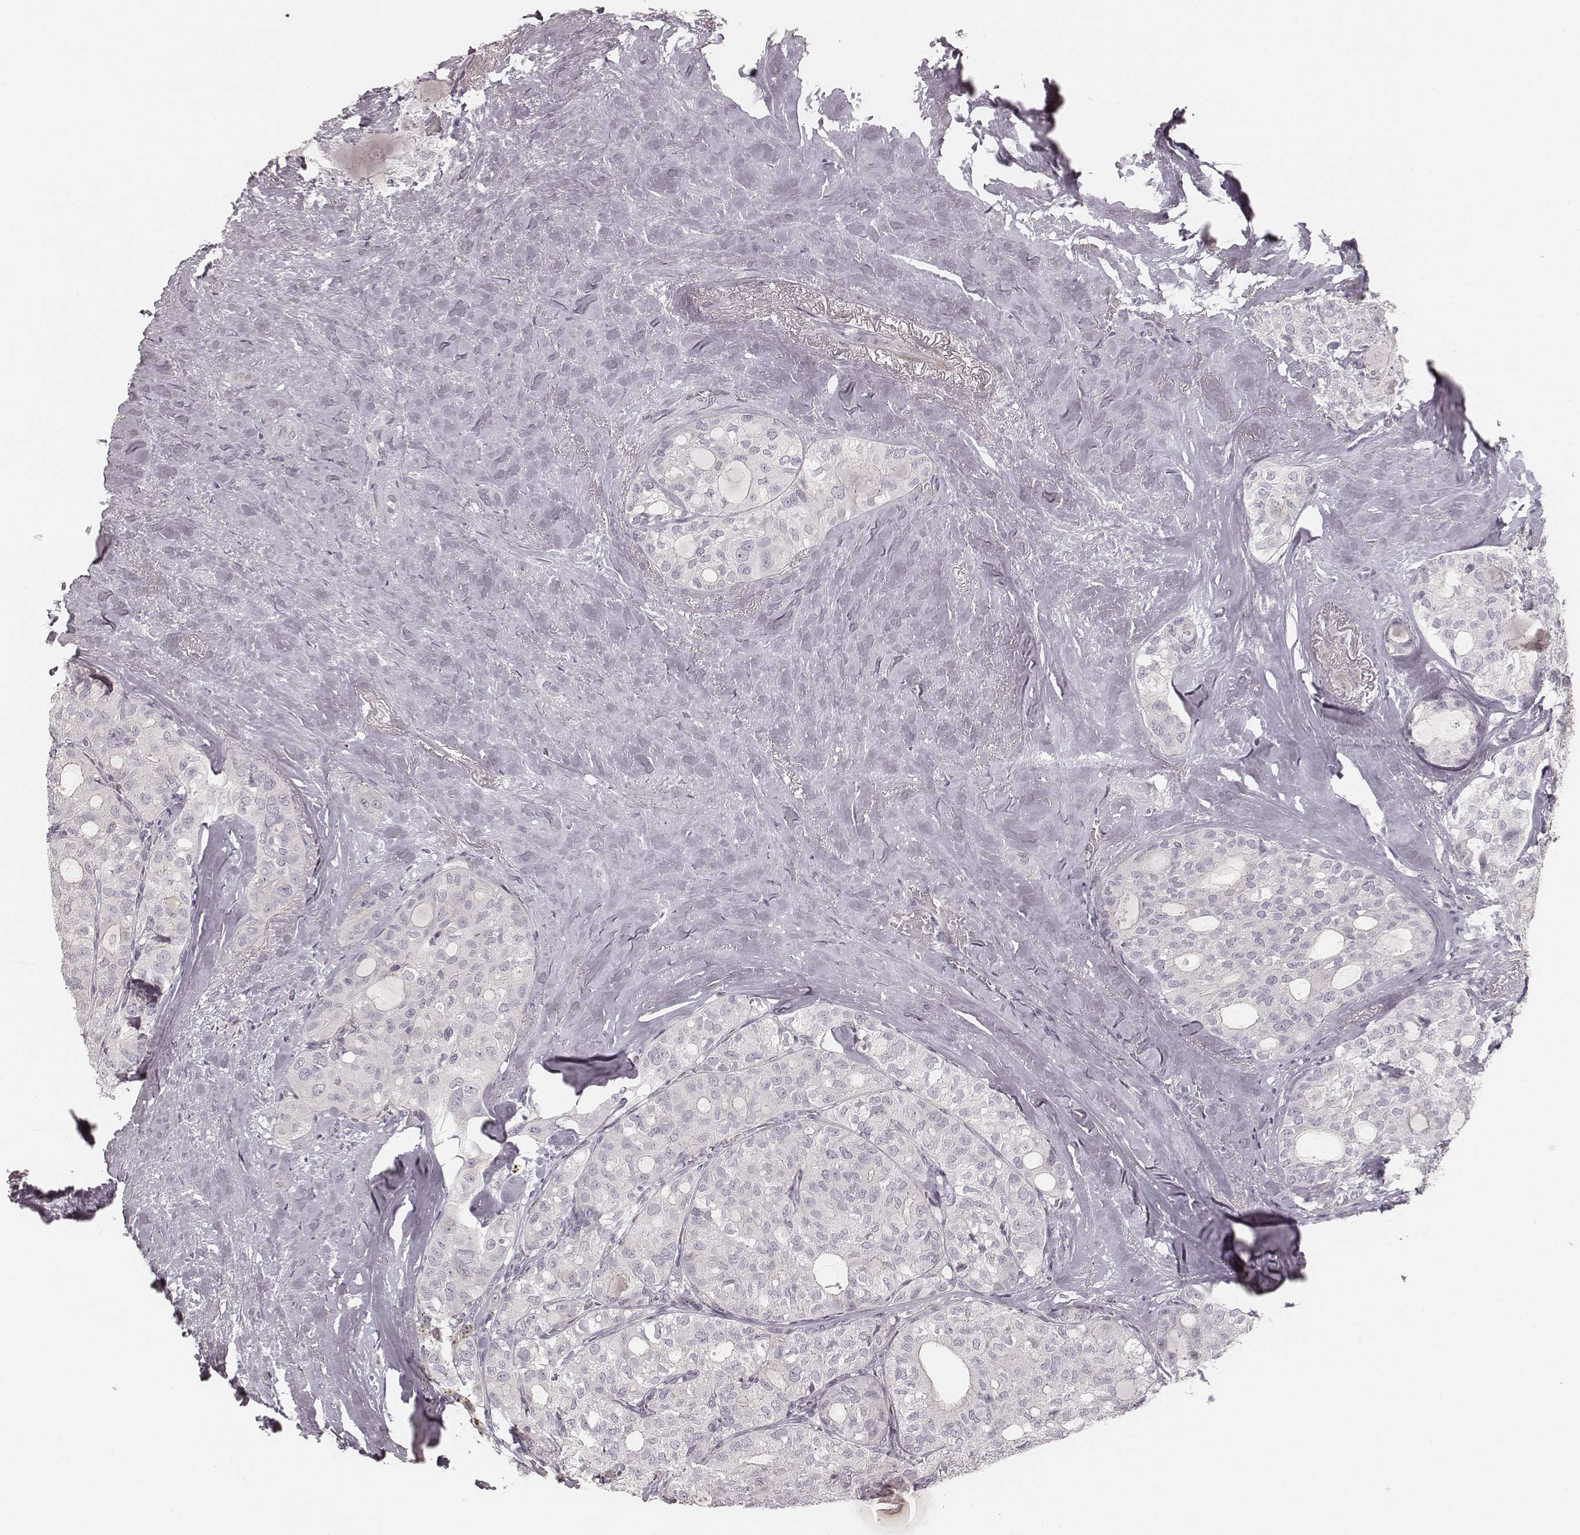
{"staining": {"intensity": "negative", "quantity": "none", "location": "none"}, "tissue": "thyroid cancer", "cell_type": "Tumor cells", "image_type": "cancer", "snomed": [{"axis": "morphology", "description": "Follicular adenoma carcinoma, NOS"}, {"axis": "topography", "description": "Thyroid gland"}], "caption": "This is a histopathology image of IHC staining of thyroid cancer, which shows no staining in tumor cells. (Stains: DAB immunohistochemistry (IHC) with hematoxylin counter stain, Microscopy: brightfield microscopy at high magnification).", "gene": "SPATA24", "patient": {"sex": "male", "age": 75}}